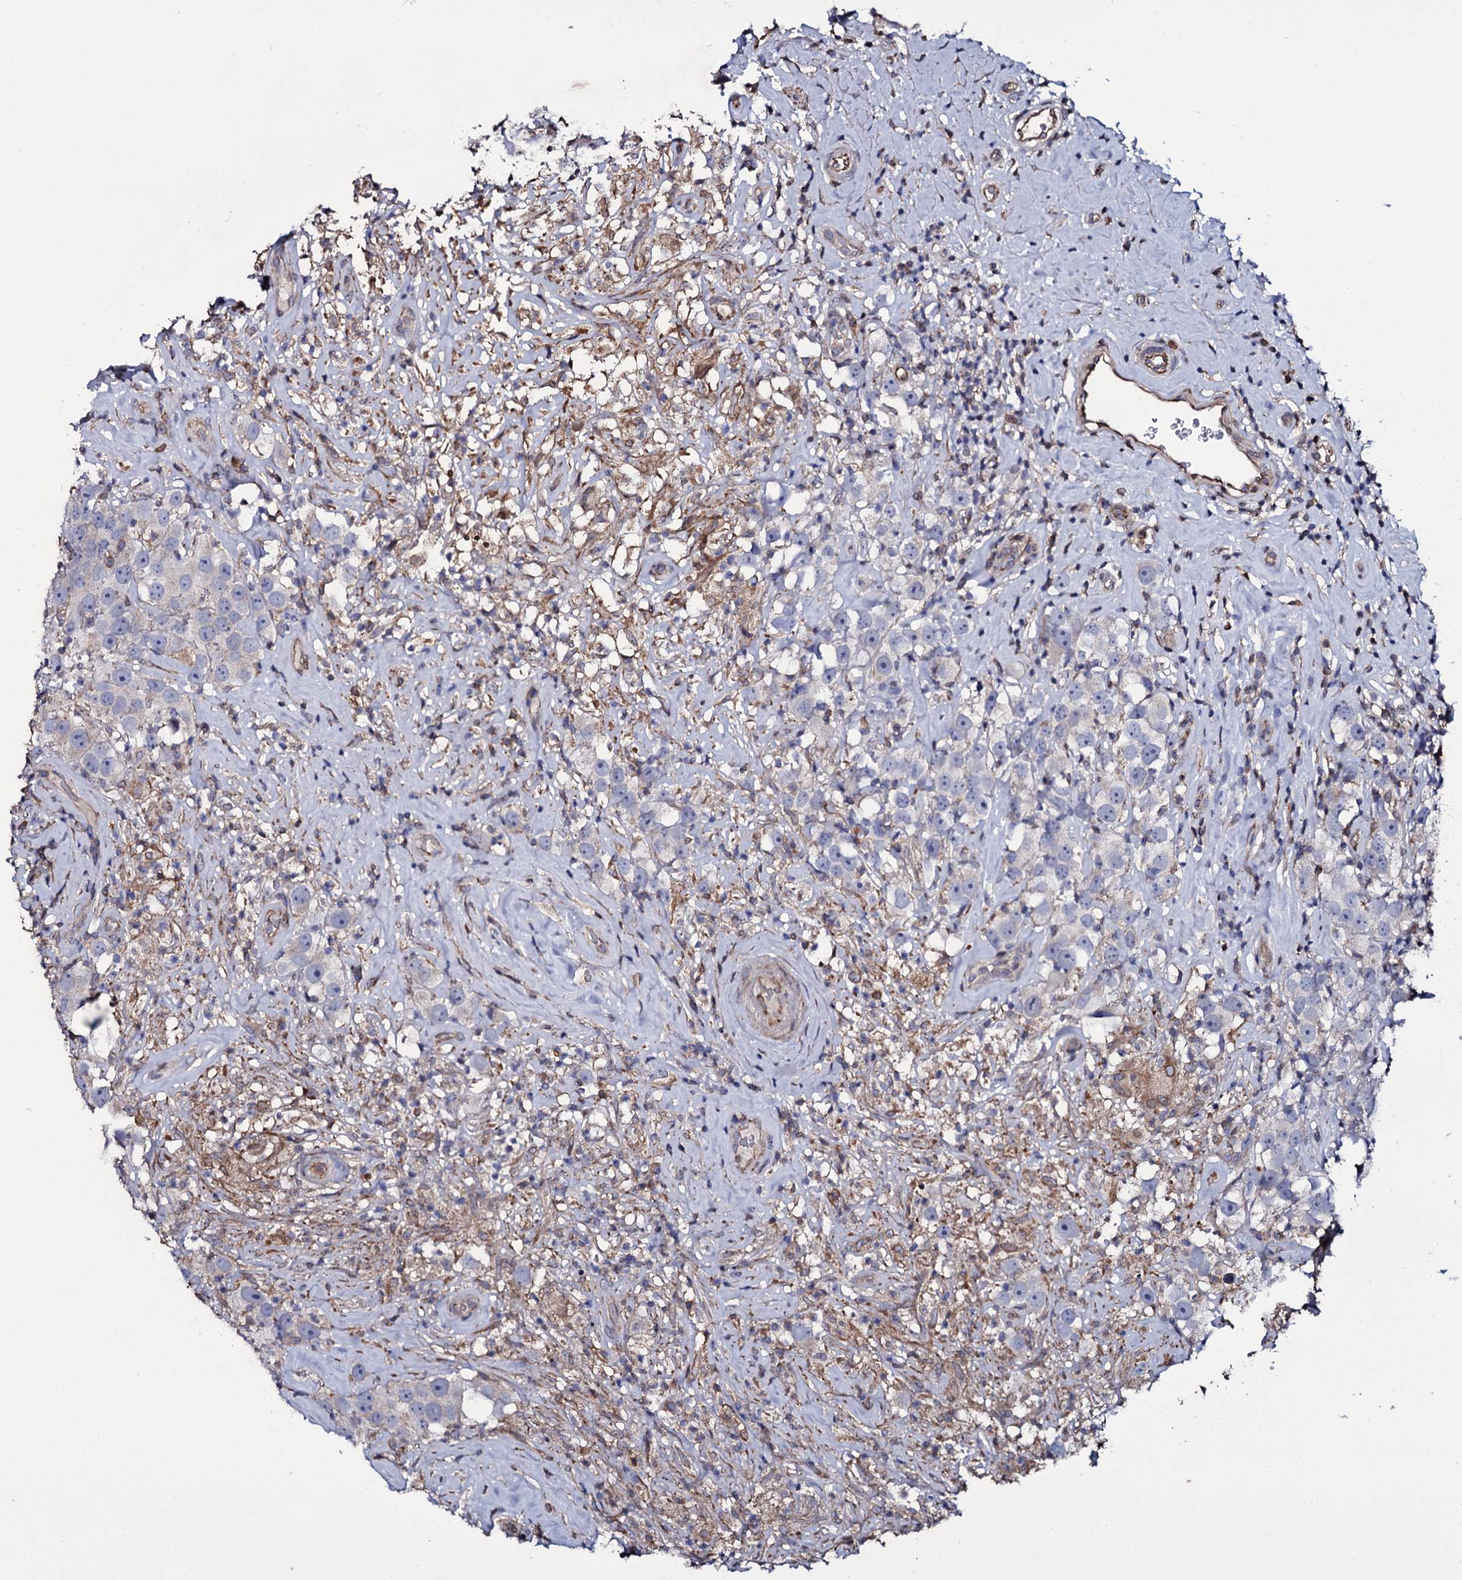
{"staining": {"intensity": "negative", "quantity": "none", "location": "none"}, "tissue": "testis cancer", "cell_type": "Tumor cells", "image_type": "cancer", "snomed": [{"axis": "morphology", "description": "Seminoma, NOS"}, {"axis": "topography", "description": "Testis"}], "caption": "This histopathology image is of testis seminoma stained with immunohistochemistry to label a protein in brown with the nuclei are counter-stained blue. There is no expression in tumor cells.", "gene": "TTC23", "patient": {"sex": "male", "age": 49}}